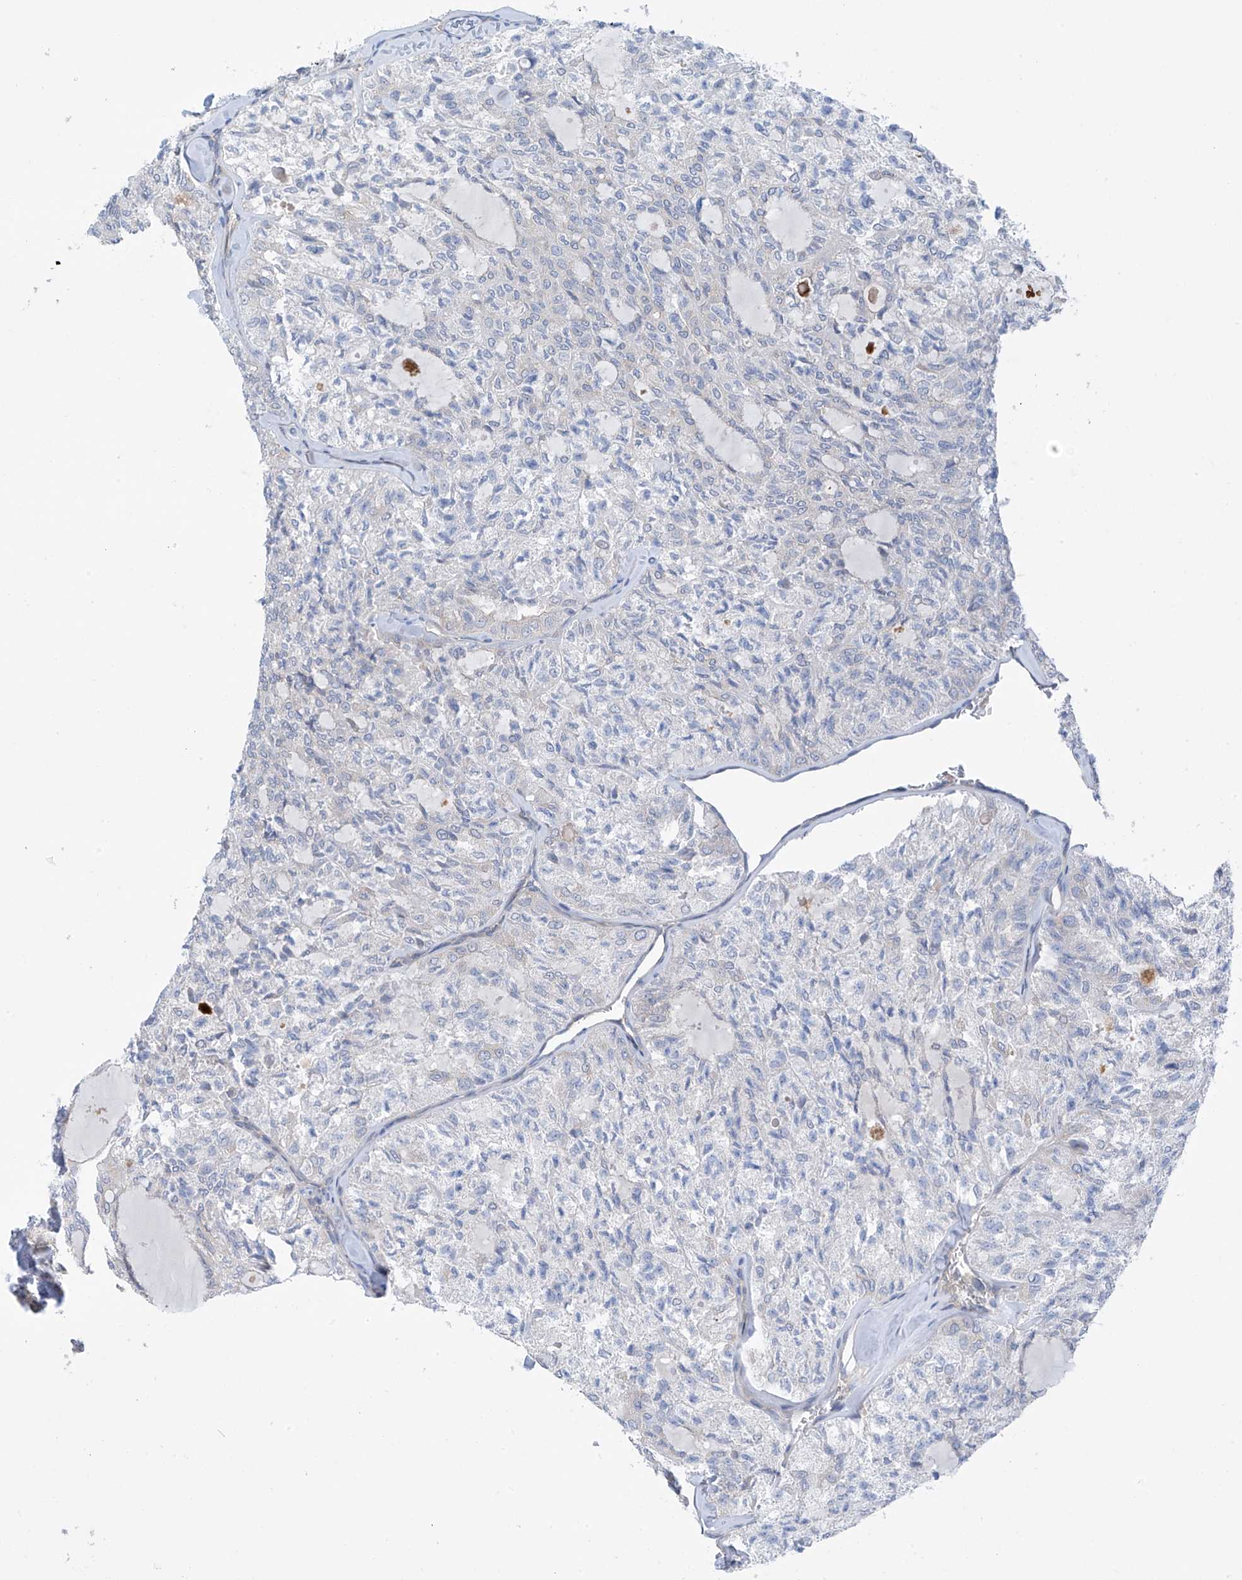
{"staining": {"intensity": "negative", "quantity": "none", "location": "none"}, "tissue": "thyroid cancer", "cell_type": "Tumor cells", "image_type": "cancer", "snomed": [{"axis": "morphology", "description": "Follicular adenoma carcinoma, NOS"}, {"axis": "topography", "description": "Thyroid gland"}], "caption": "Human thyroid follicular adenoma carcinoma stained for a protein using IHC reveals no positivity in tumor cells.", "gene": "REPS1", "patient": {"sex": "male", "age": 75}}